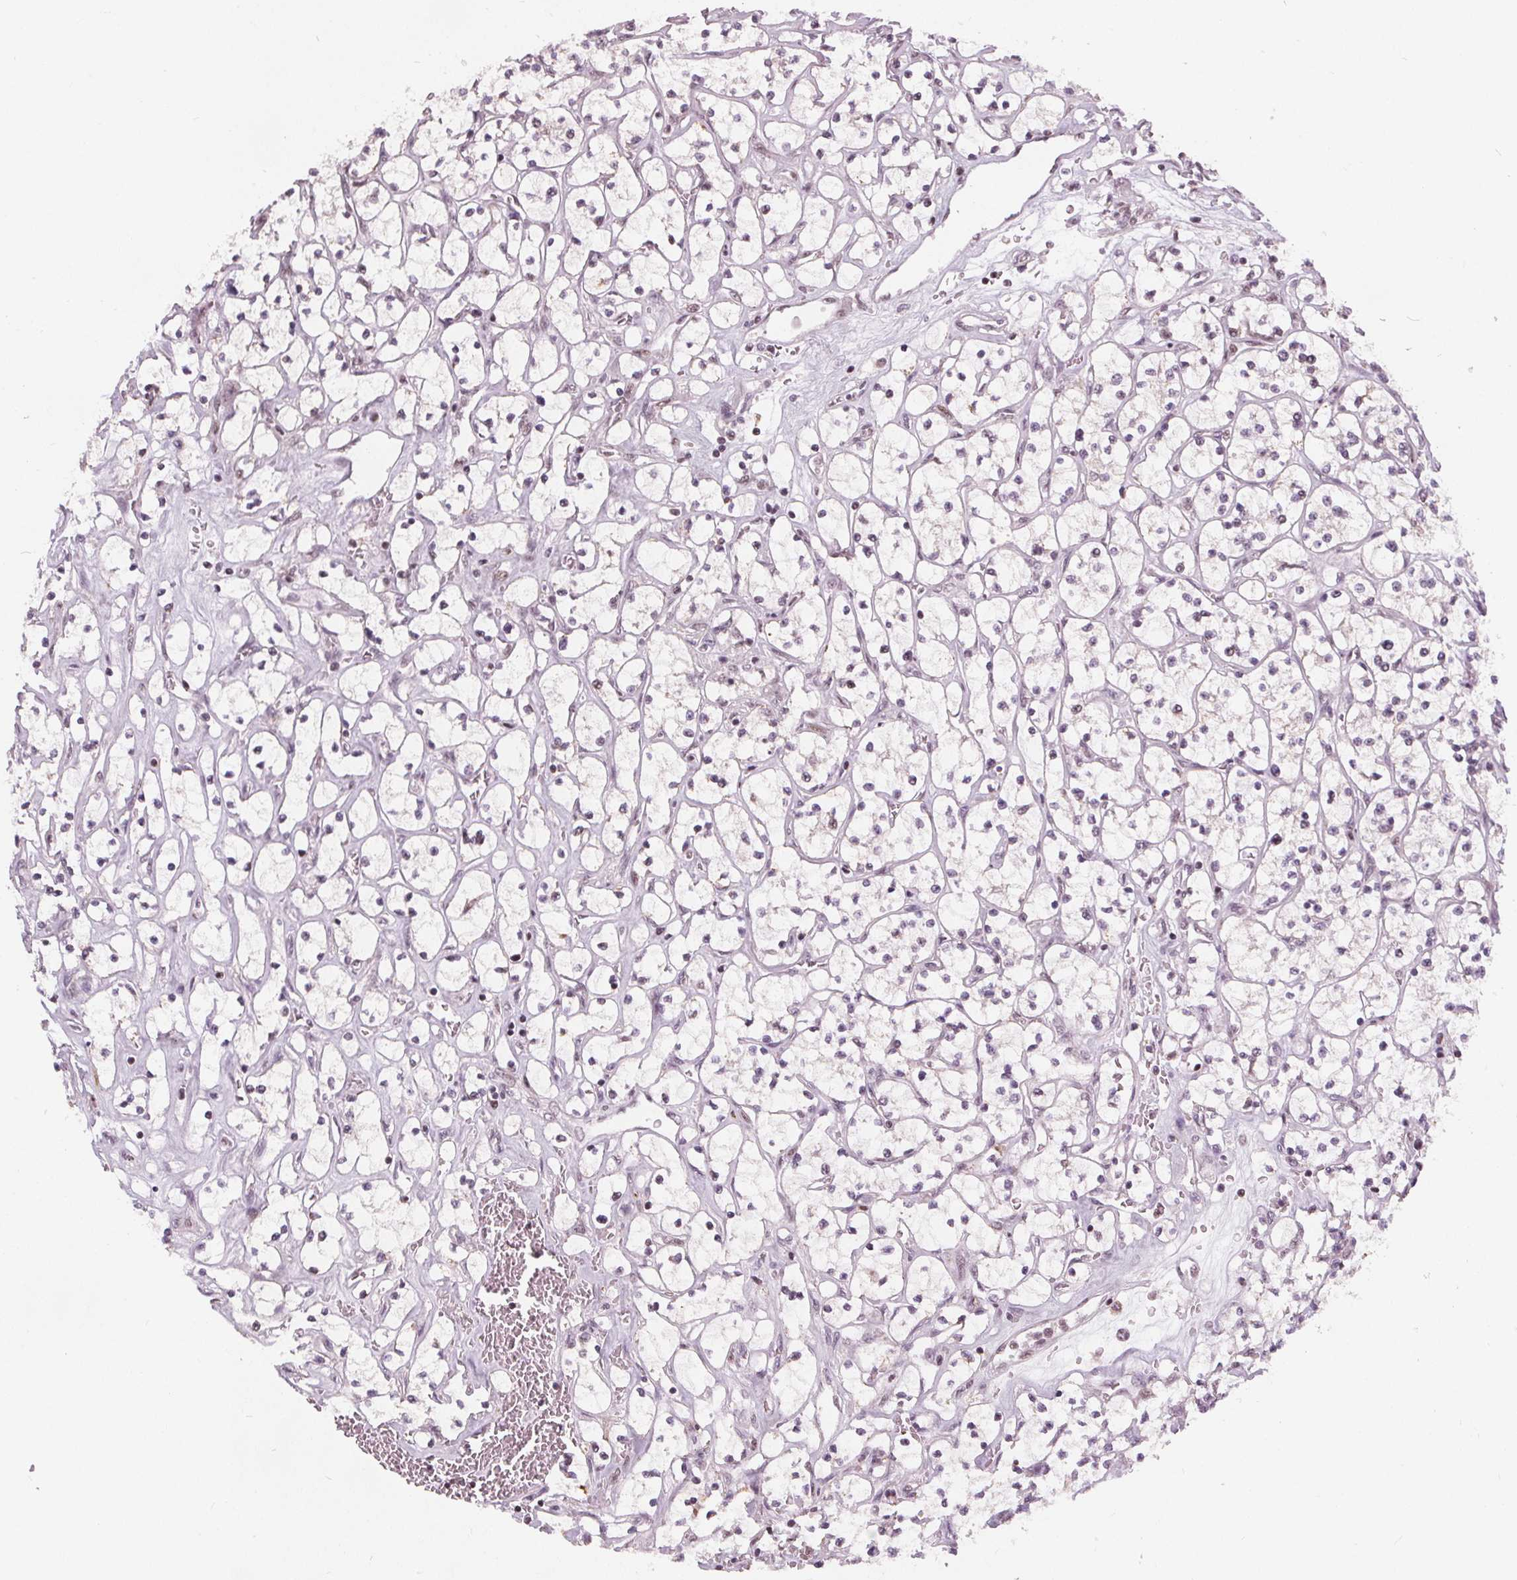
{"staining": {"intensity": "negative", "quantity": "none", "location": "none"}, "tissue": "renal cancer", "cell_type": "Tumor cells", "image_type": "cancer", "snomed": [{"axis": "morphology", "description": "Adenocarcinoma, NOS"}, {"axis": "topography", "description": "Kidney"}], "caption": "This micrograph is of renal cancer (adenocarcinoma) stained with immunohistochemistry to label a protein in brown with the nuclei are counter-stained blue. There is no positivity in tumor cells.", "gene": "DPM2", "patient": {"sex": "female", "age": 64}}